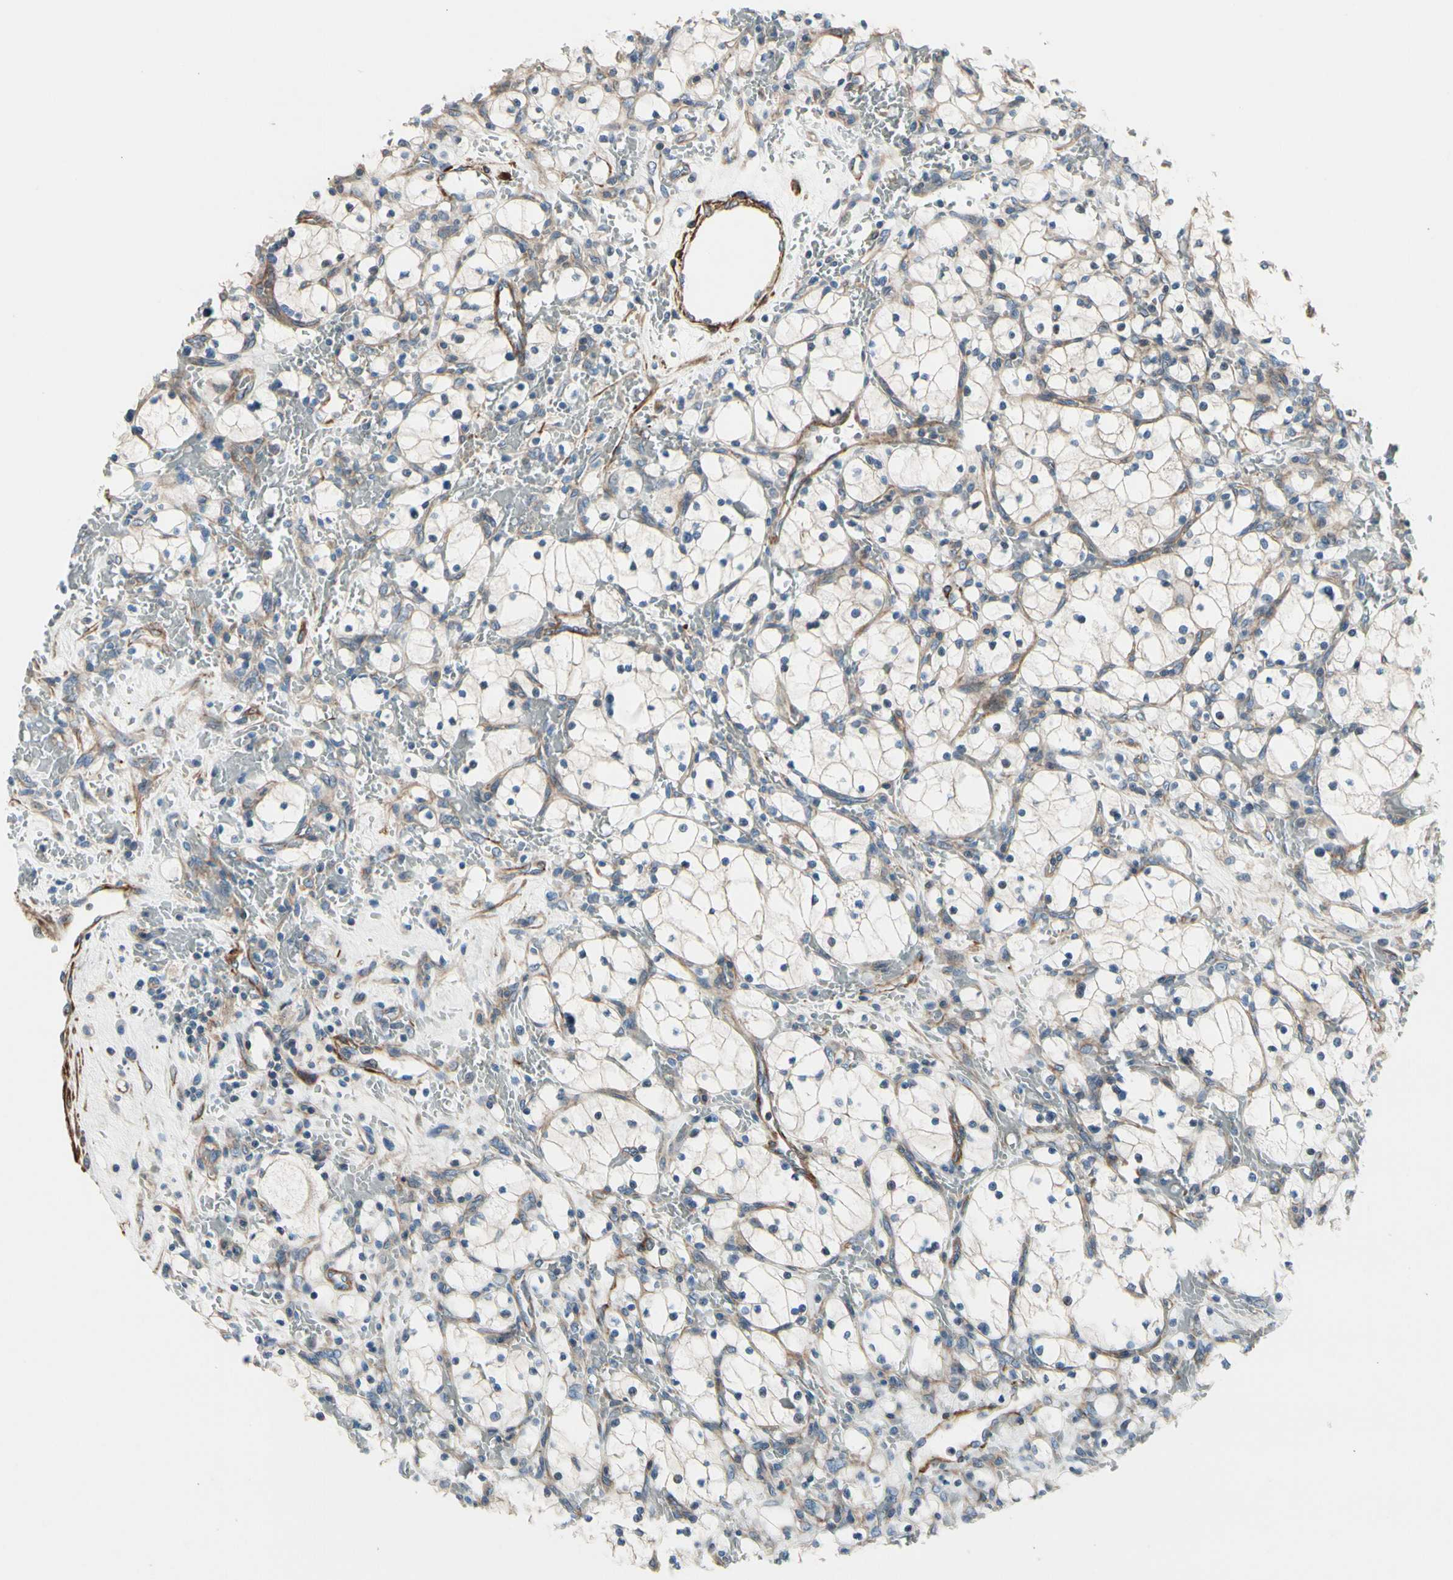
{"staining": {"intensity": "negative", "quantity": "none", "location": "none"}, "tissue": "renal cancer", "cell_type": "Tumor cells", "image_type": "cancer", "snomed": [{"axis": "morphology", "description": "Adenocarcinoma, NOS"}, {"axis": "topography", "description": "Kidney"}], "caption": "There is no significant positivity in tumor cells of renal cancer (adenocarcinoma).", "gene": "TPM1", "patient": {"sex": "female", "age": 83}}